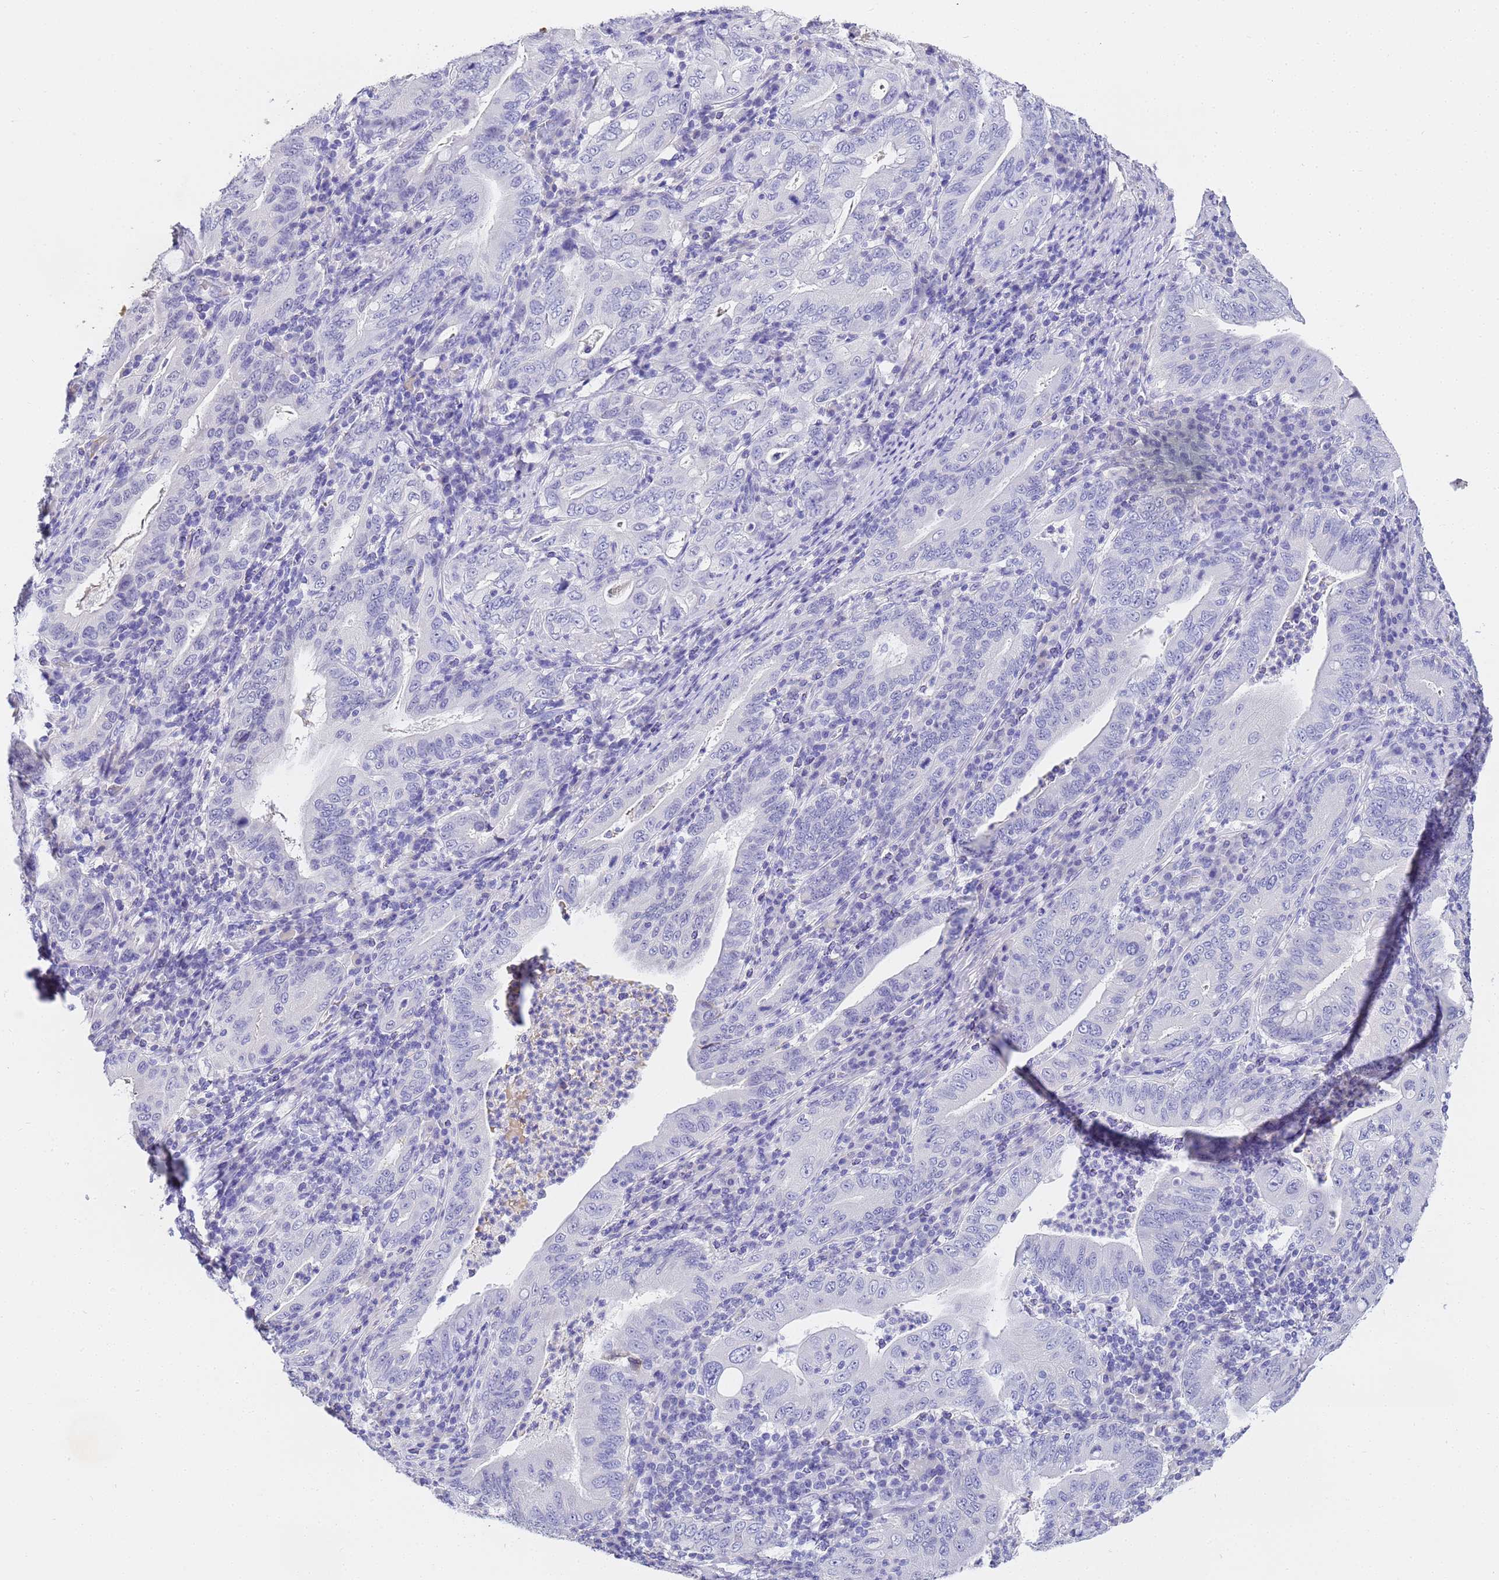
{"staining": {"intensity": "negative", "quantity": "none", "location": "none"}, "tissue": "stomach cancer", "cell_type": "Tumor cells", "image_type": "cancer", "snomed": [{"axis": "morphology", "description": "Normal tissue, NOS"}, {"axis": "morphology", "description": "Adenocarcinoma, NOS"}, {"axis": "topography", "description": "Esophagus"}, {"axis": "topography", "description": "Stomach, upper"}, {"axis": "topography", "description": "Peripheral nerve tissue"}], "caption": "Immunohistochemistry (IHC) of human stomach adenocarcinoma demonstrates no staining in tumor cells.", "gene": "CFHR2", "patient": {"sex": "male", "age": 62}}